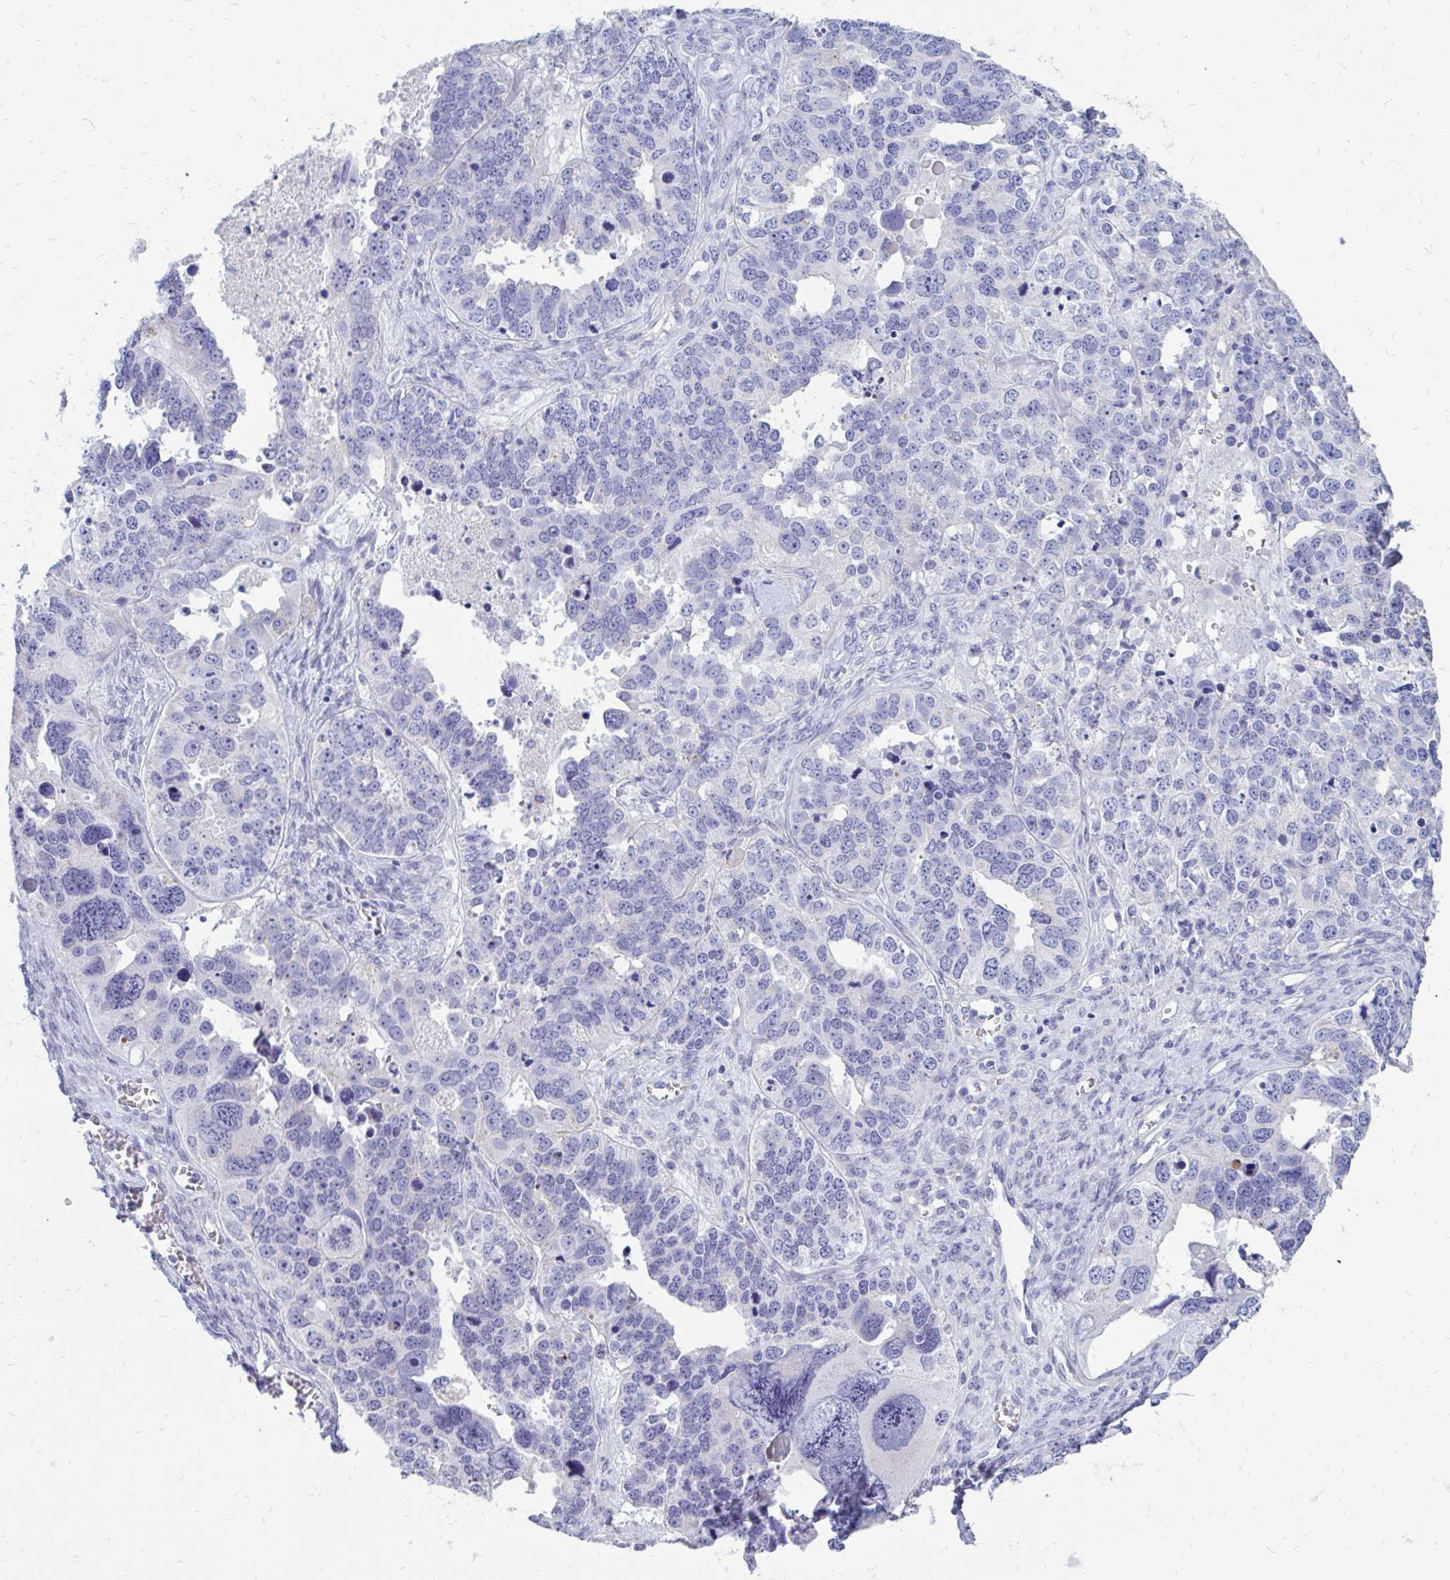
{"staining": {"intensity": "negative", "quantity": "none", "location": "none"}, "tissue": "ovarian cancer", "cell_type": "Tumor cells", "image_type": "cancer", "snomed": [{"axis": "morphology", "description": "Cystadenocarcinoma, serous, NOS"}, {"axis": "topography", "description": "Ovary"}], "caption": "Protein analysis of ovarian cancer (serous cystadenocarcinoma) exhibits no significant expression in tumor cells.", "gene": "IGSF5", "patient": {"sex": "female", "age": 76}}